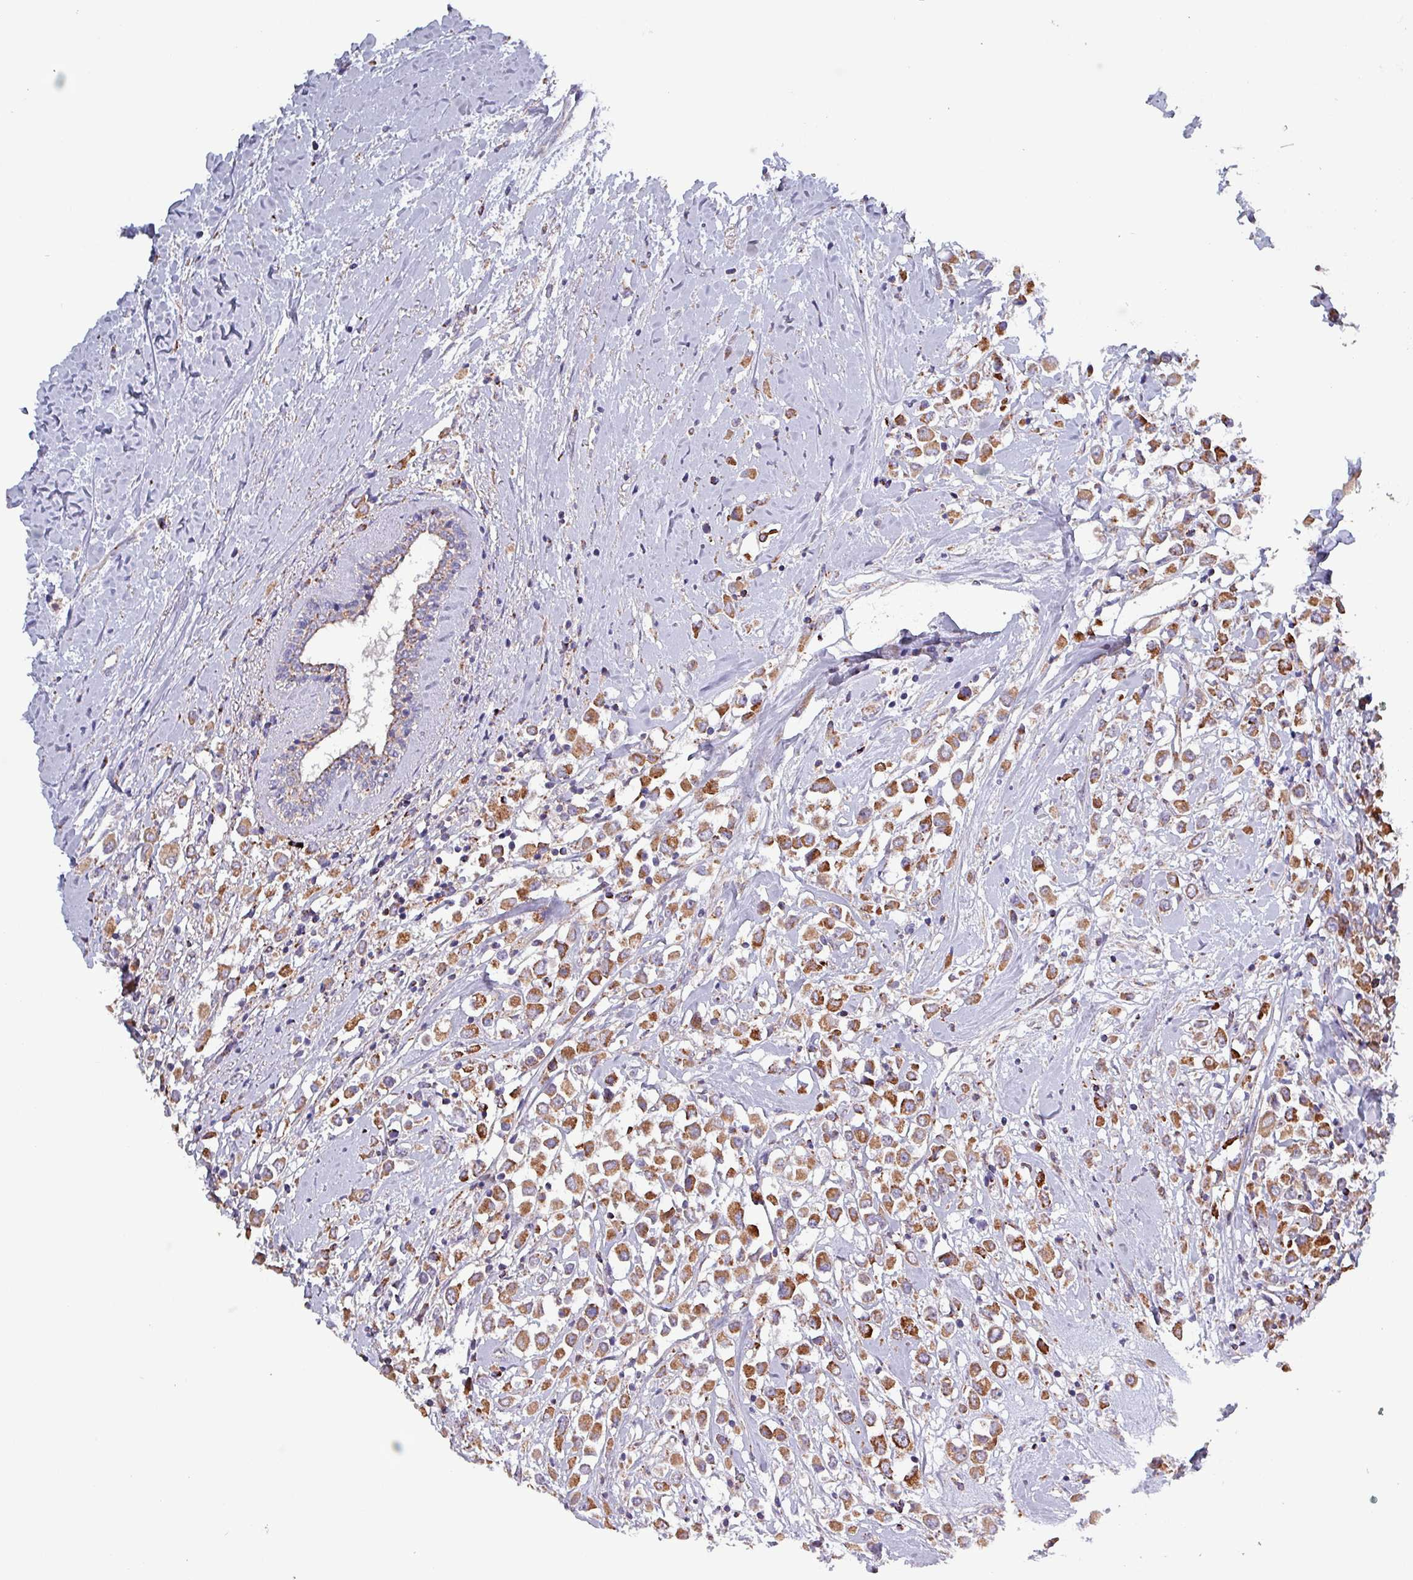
{"staining": {"intensity": "moderate", "quantity": ">75%", "location": "cytoplasmic/membranous"}, "tissue": "breast cancer", "cell_type": "Tumor cells", "image_type": "cancer", "snomed": [{"axis": "morphology", "description": "Duct carcinoma"}, {"axis": "topography", "description": "Breast"}], "caption": "Immunohistochemistry histopathology image of neoplastic tissue: breast invasive ductal carcinoma stained using immunohistochemistry displays medium levels of moderate protein expression localized specifically in the cytoplasmic/membranous of tumor cells, appearing as a cytoplasmic/membranous brown color.", "gene": "ZNF322", "patient": {"sex": "female", "age": 87}}